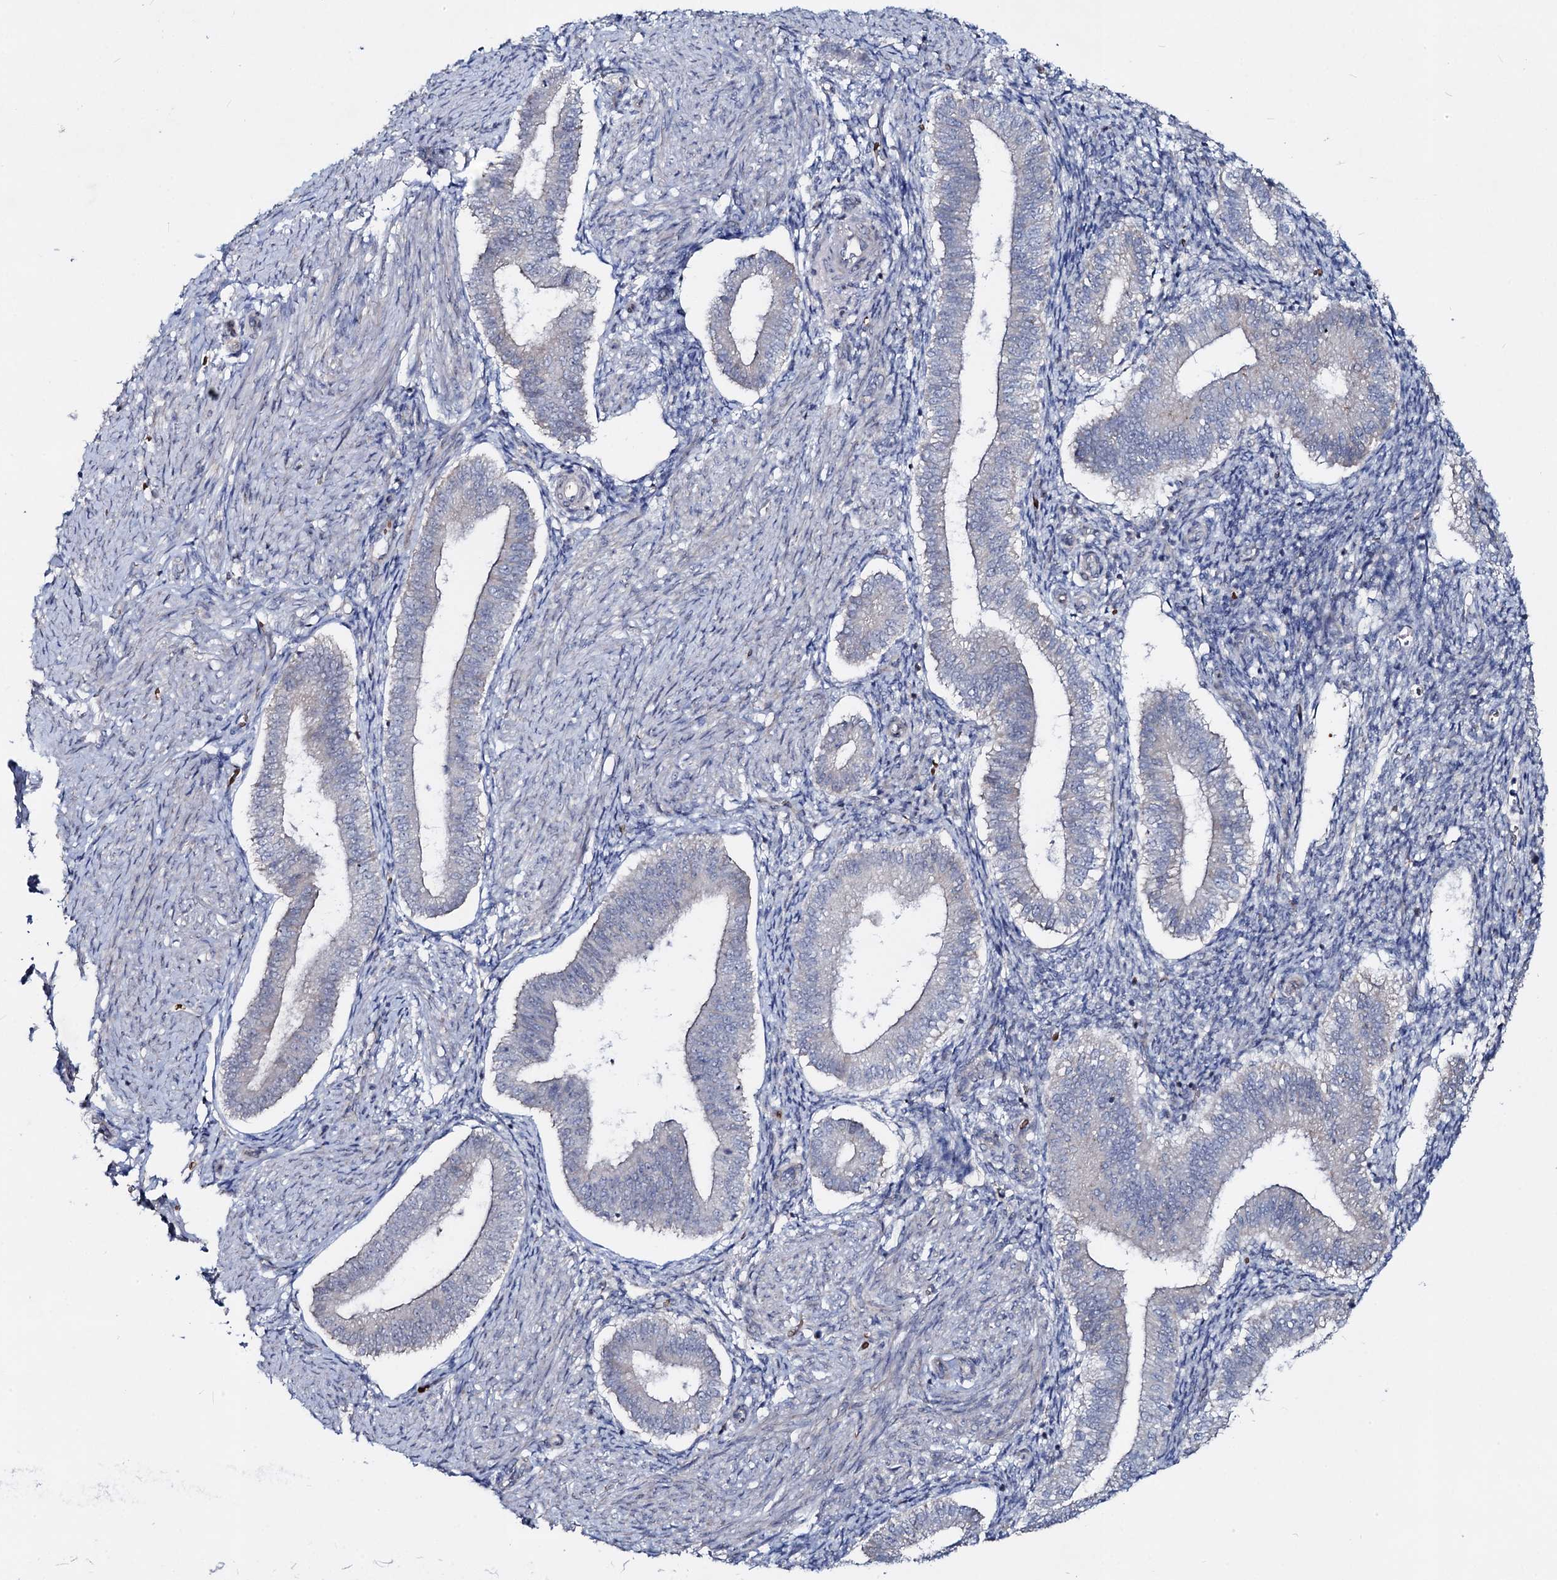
{"staining": {"intensity": "negative", "quantity": "none", "location": "none"}, "tissue": "endometrium", "cell_type": "Cells in endometrial stroma", "image_type": "normal", "snomed": [{"axis": "morphology", "description": "Normal tissue, NOS"}, {"axis": "topography", "description": "Endometrium"}], "caption": "A micrograph of endometrium stained for a protein shows no brown staining in cells in endometrial stroma.", "gene": "RNF6", "patient": {"sex": "female", "age": 24}}